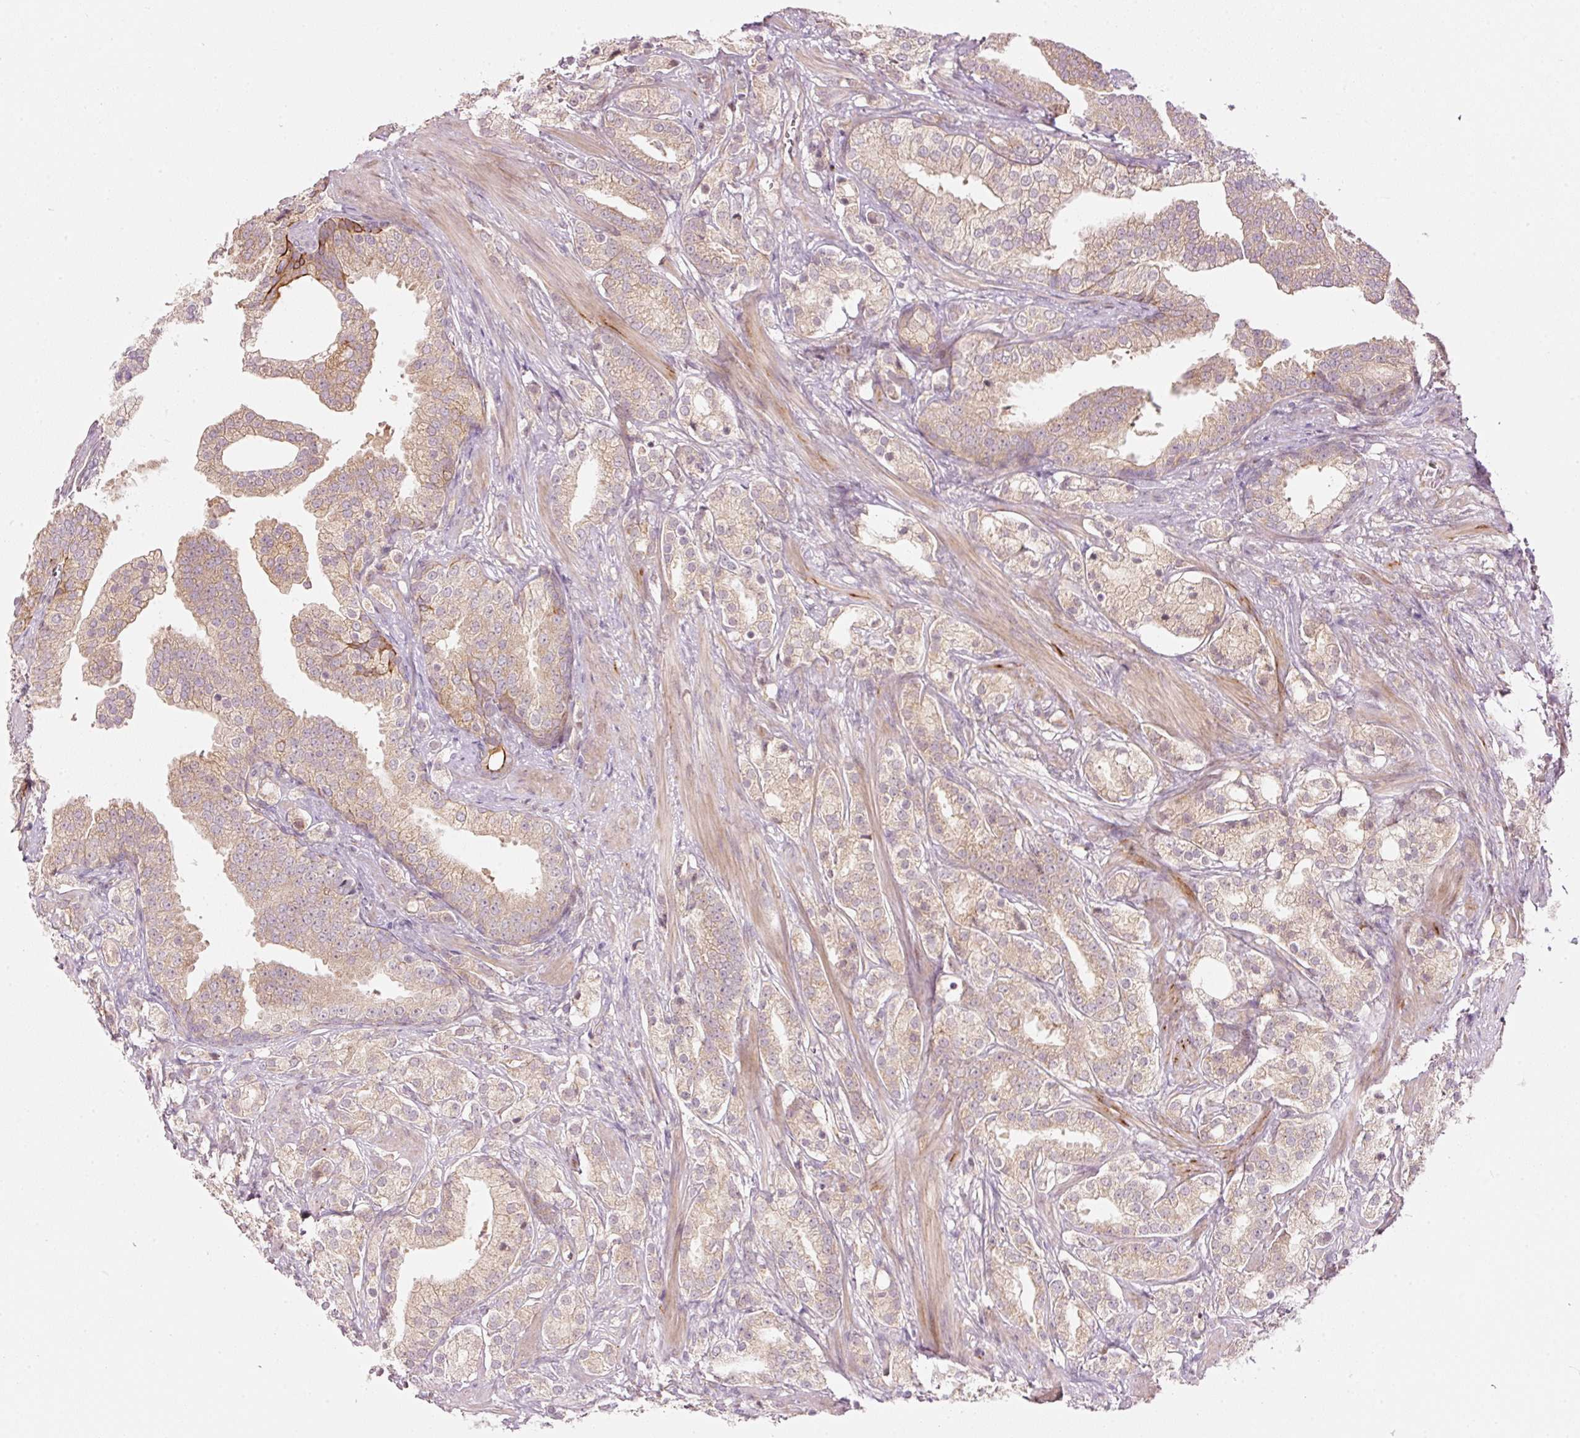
{"staining": {"intensity": "moderate", "quantity": "25%-75%", "location": "cytoplasmic/membranous"}, "tissue": "prostate cancer", "cell_type": "Tumor cells", "image_type": "cancer", "snomed": [{"axis": "morphology", "description": "Adenocarcinoma, High grade"}, {"axis": "topography", "description": "Prostate"}], "caption": "A high-resolution micrograph shows immunohistochemistry staining of prostate cancer (adenocarcinoma (high-grade)), which exhibits moderate cytoplasmic/membranous staining in about 25%-75% of tumor cells. The protein is shown in brown color, while the nuclei are stained blue.", "gene": "MAP10", "patient": {"sex": "male", "age": 50}}